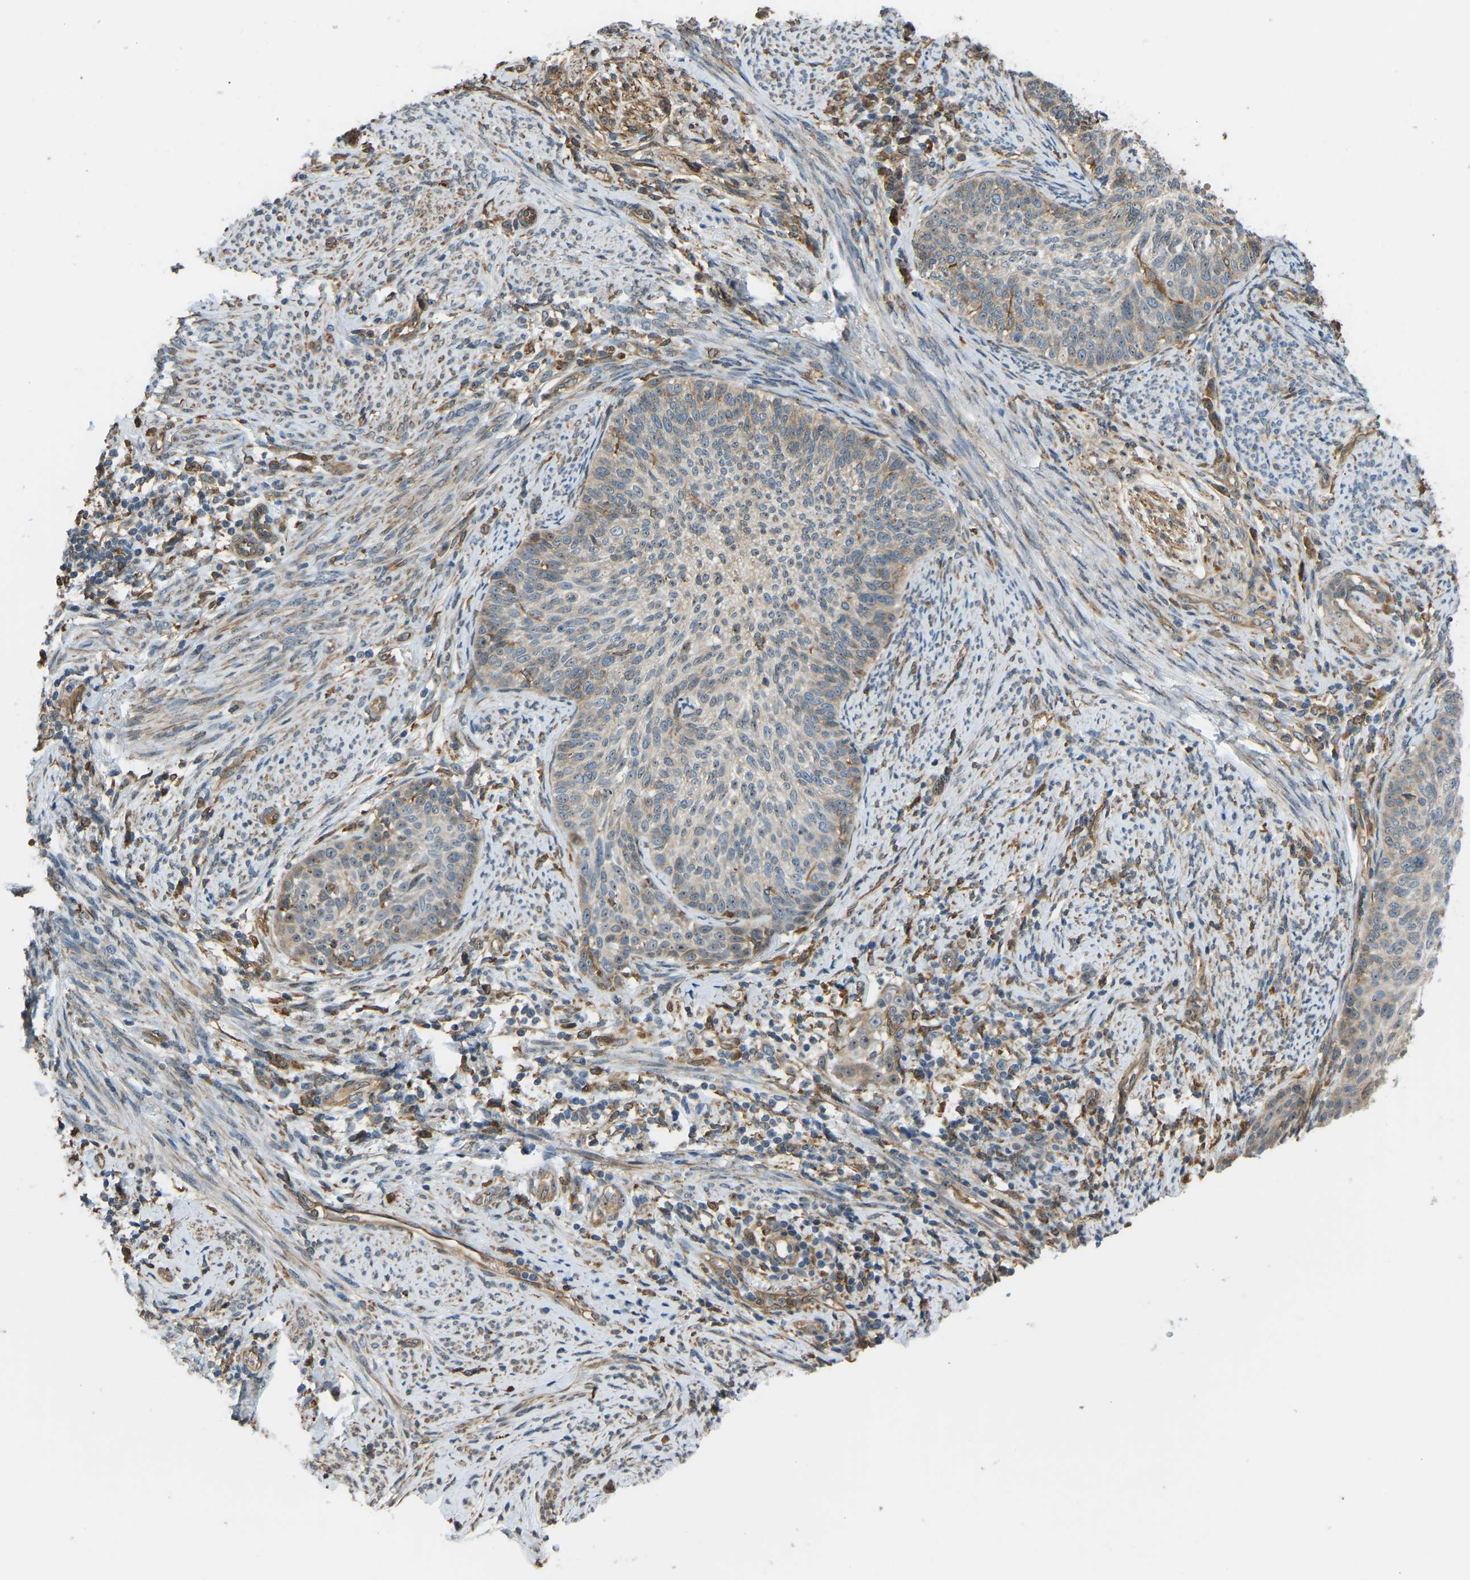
{"staining": {"intensity": "moderate", "quantity": ">75%", "location": "nuclear"}, "tissue": "cervical cancer", "cell_type": "Tumor cells", "image_type": "cancer", "snomed": [{"axis": "morphology", "description": "Squamous cell carcinoma, NOS"}, {"axis": "topography", "description": "Cervix"}], "caption": "IHC staining of cervical cancer, which reveals medium levels of moderate nuclear positivity in about >75% of tumor cells indicating moderate nuclear protein staining. The staining was performed using DAB (brown) for protein detection and nuclei were counterstained in hematoxylin (blue).", "gene": "OS9", "patient": {"sex": "female", "age": 70}}